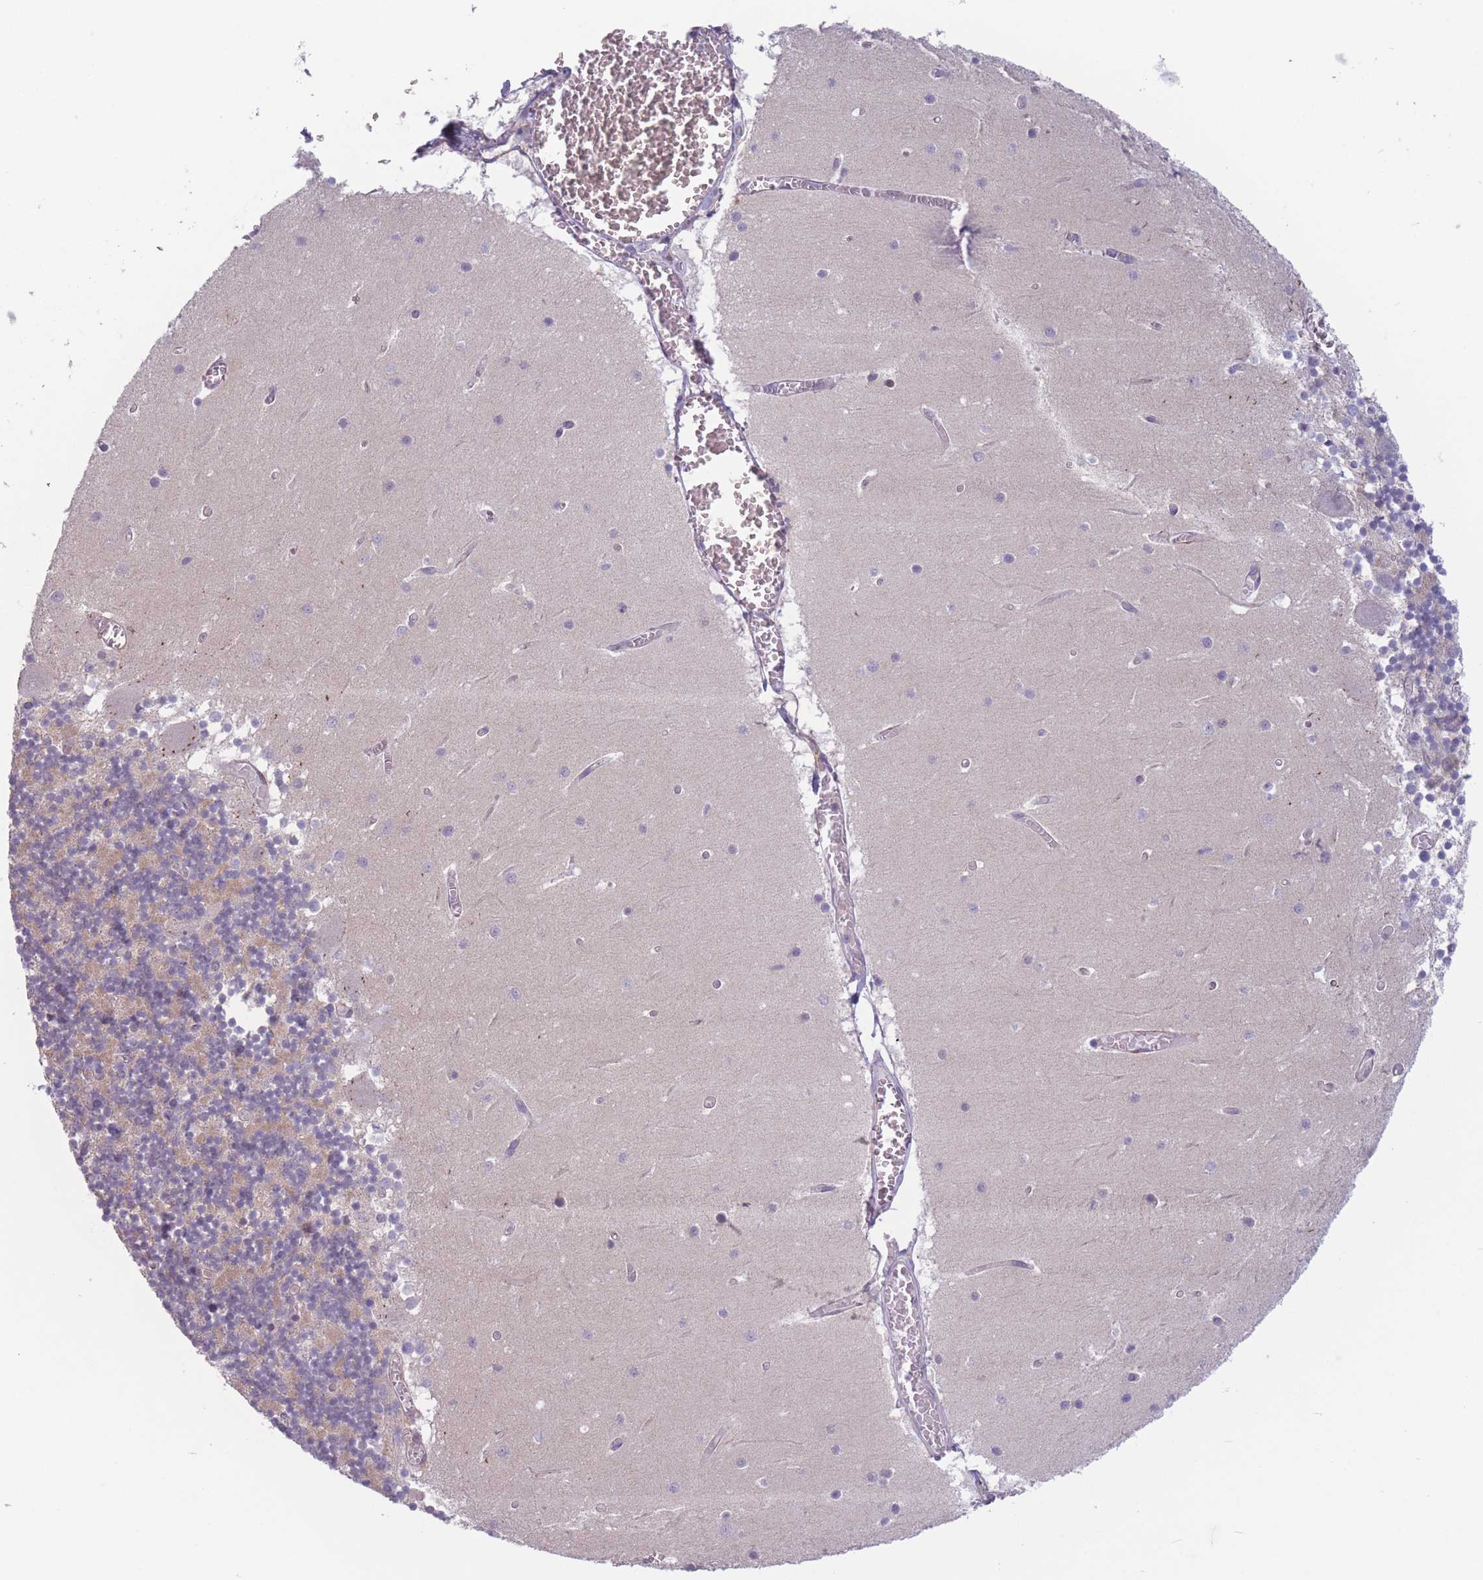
{"staining": {"intensity": "negative", "quantity": "none", "location": "none"}, "tissue": "cerebellum", "cell_type": "Cells in granular layer", "image_type": "normal", "snomed": [{"axis": "morphology", "description": "Normal tissue, NOS"}, {"axis": "topography", "description": "Cerebellum"}], "caption": "This micrograph is of benign cerebellum stained with IHC to label a protein in brown with the nuclei are counter-stained blue. There is no positivity in cells in granular layer.", "gene": "ENSG00000267179", "patient": {"sex": "female", "age": 28}}